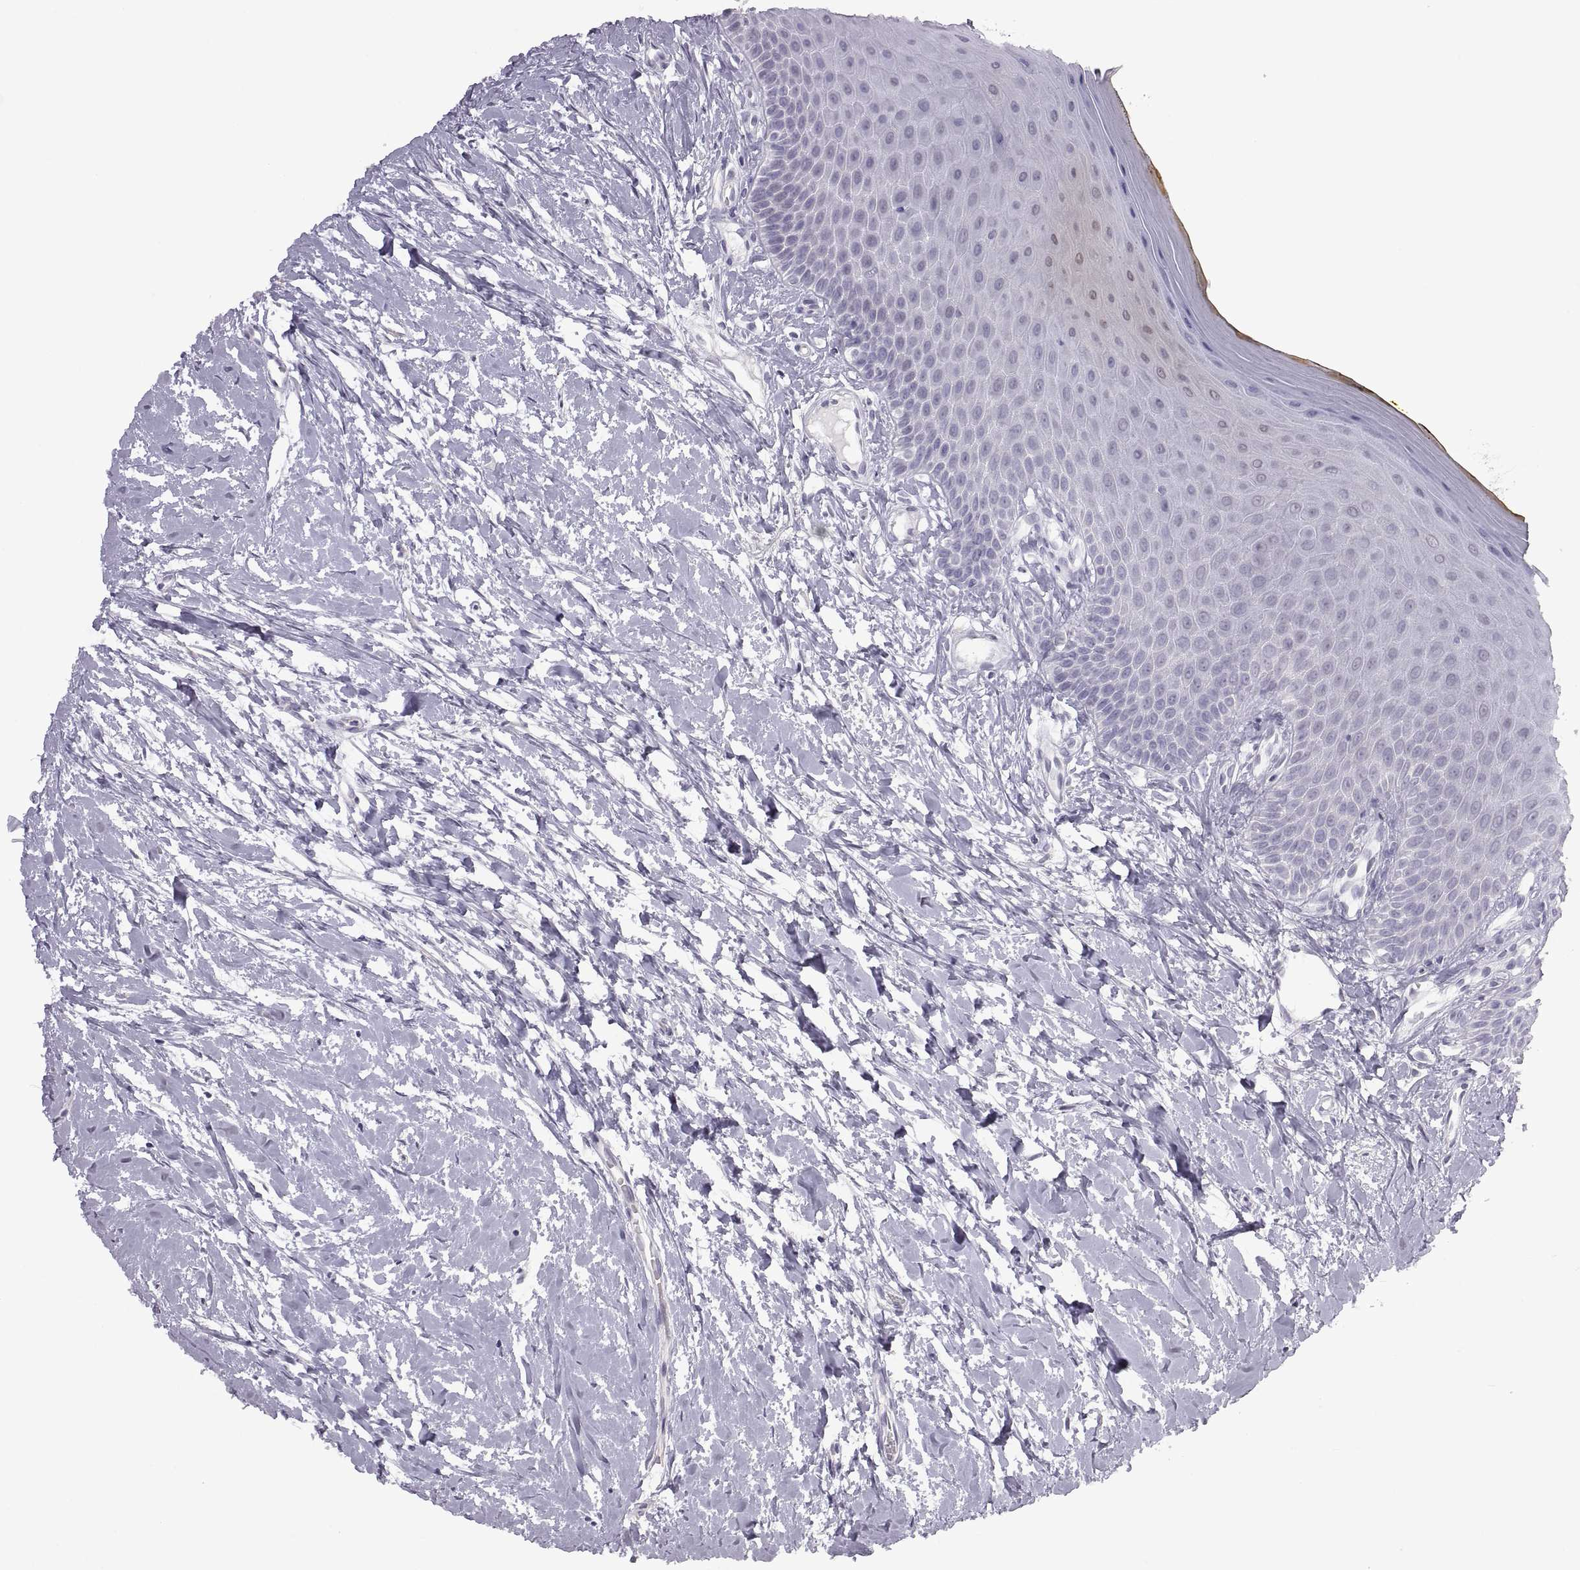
{"staining": {"intensity": "negative", "quantity": "none", "location": "none"}, "tissue": "oral mucosa", "cell_type": "Squamous epithelial cells", "image_type": "normal", "snomed": [{"axis": "morphology", "description": "Normal tissue, NOS"}, {"axis": "topography", "description": "Oral tissue"}], "caption": "An immunohistochemistry (IHC) histopathology image of unremarkable oral mucosa is shown. There is no staining in squamous epithelial cells of oral mucosa. (Brightfield microscopy of DAB immunohistochemistry (IHC) at high magnification).", "gene": "FAM170A", "patient": {"sex": "female", "age": 43}}